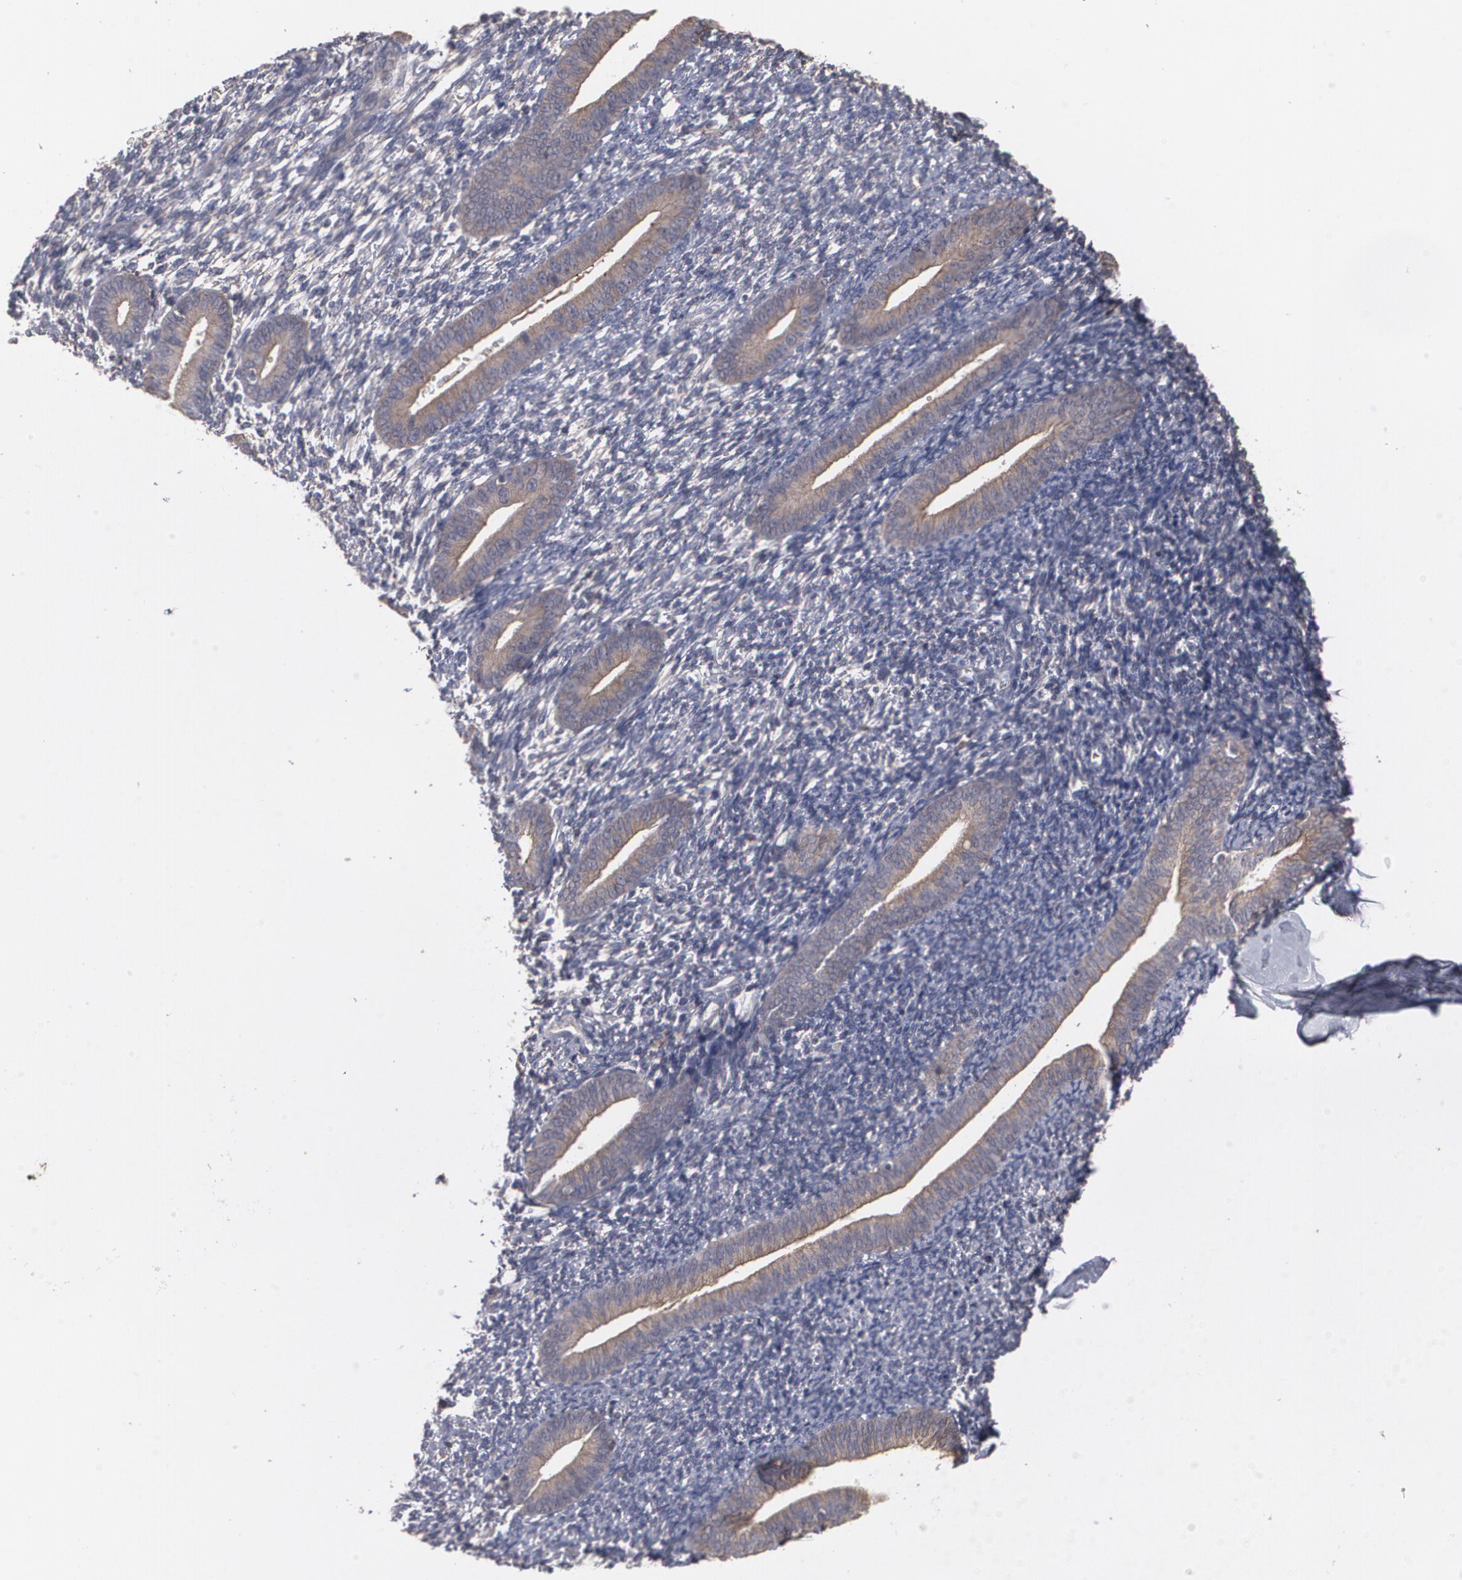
{"staining": {"intensity": "moderate", "quantity": "<25%", "location": "cytoplasmic/membranous"}, "tissue": "endometrium", "cell_type": "Cells in endometrial stroma", "image_type": "normal", "snomed": [{"axis": "morphology", "description": "Normal tissue, NOS"}, {"axis": "topography", "description": "Smooth muscle"}, {"axis": "topography", "description": "Endometrium"}], "caption": "Benign endometrium shows moderate cytoplasmic/membranous staining in approximately <25% of cells in endometrial stroma.", "gene": "ARF6", "patient": {"sex": "female", "age": 57}}